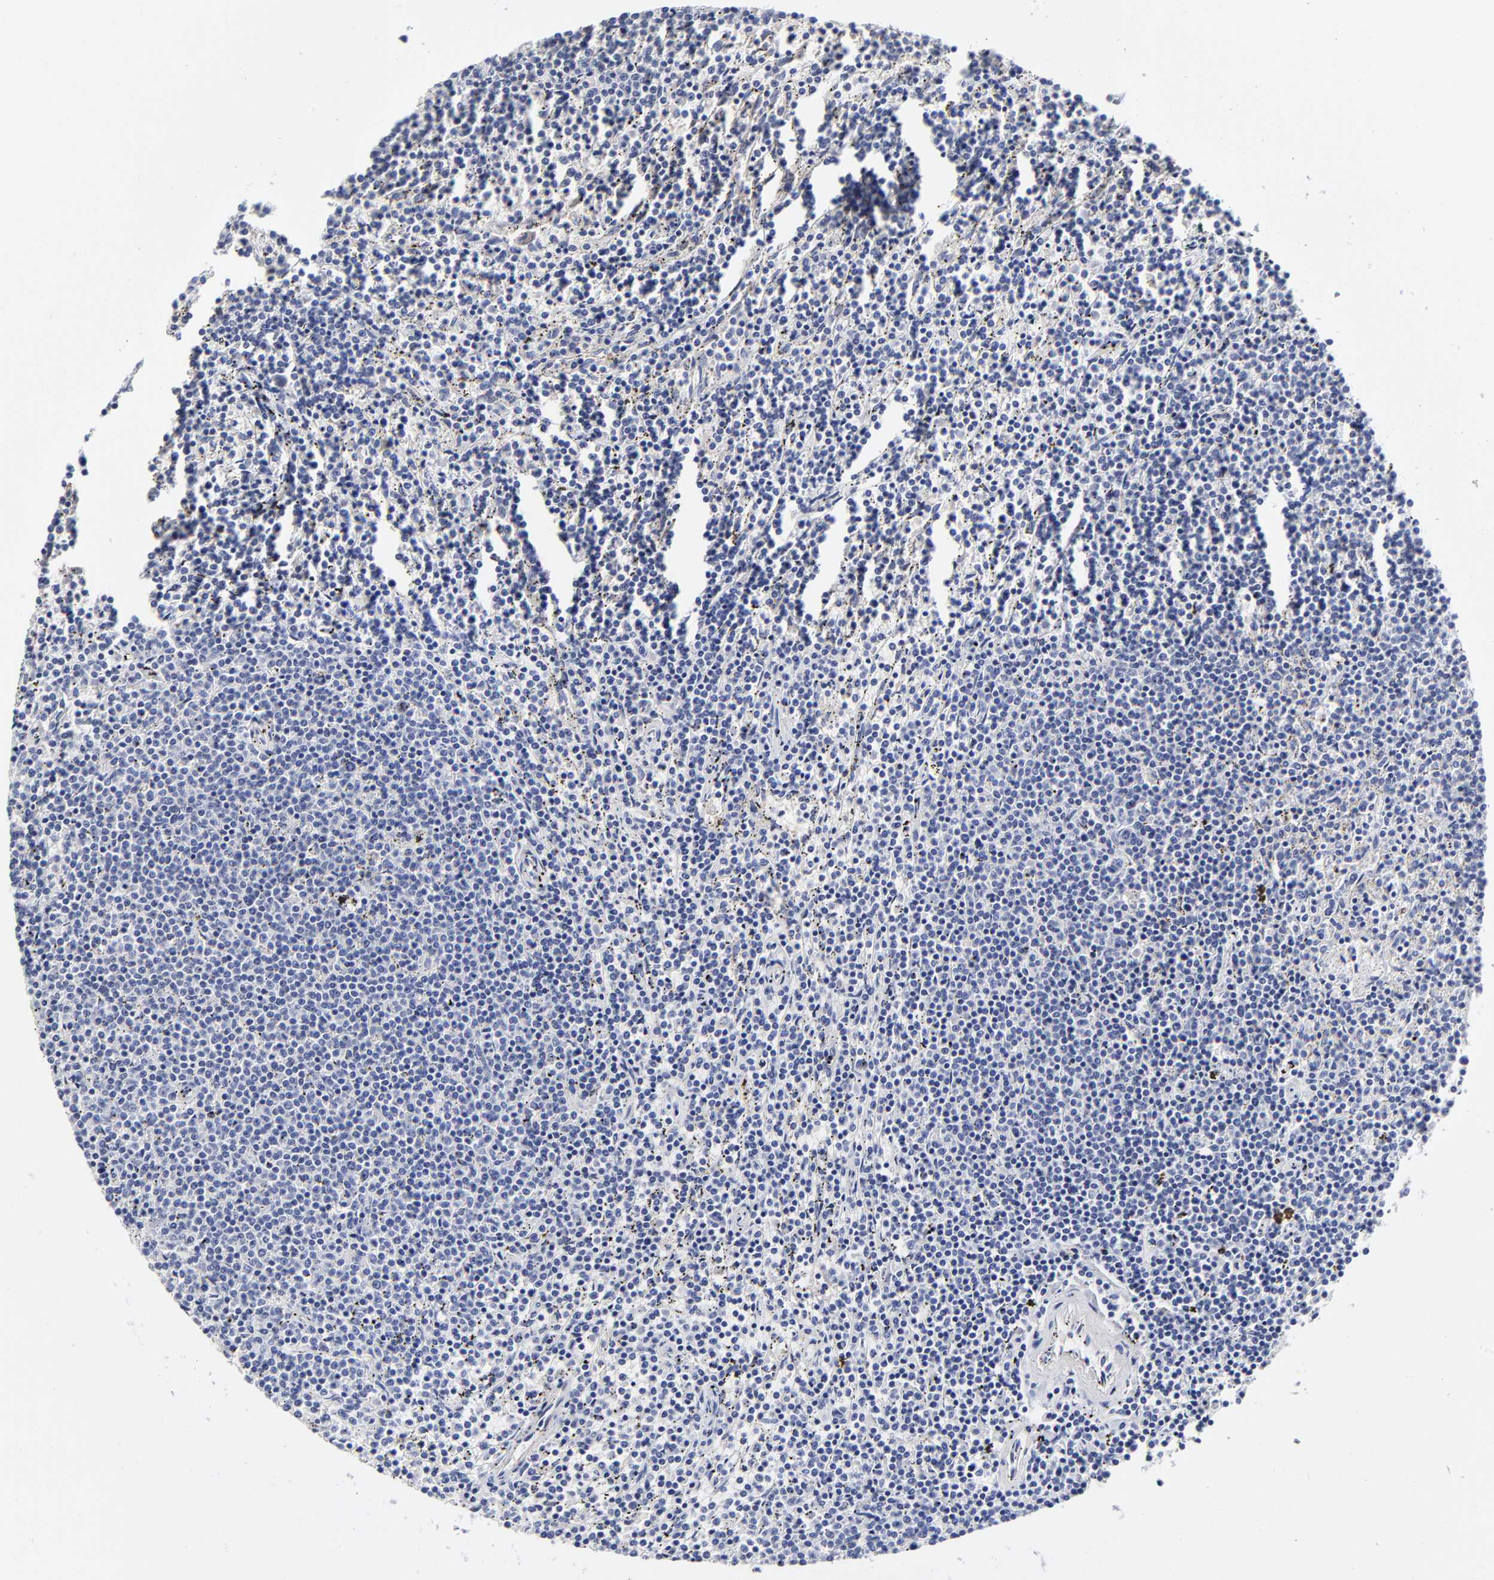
{"staining": {"intensity": "negative", "quantity": "none", "location": "none"}, "tissue": "lymphoma", "cell_type": "Tumor cells", "image_type": "cancer", "snomed": [{"axis": "morphology", "description": "Malignant lymphoma, non-Hodgkin's type, Low grade"}, {"axis": "topography", "description": "Spleen"}], "caption": "High power microscopy photomicrograph of an immunohistochemistry photomicrograph of low-grade malignant lymphoma, non-Hodgkin's type, revealing no significant staining in tumor cells. (Stains: DAB (3,3'-diaminobenzidine) immunohistochemistry with hematoxylin counter stain, Microscopy: brightfield microscopy at high magnification).", "gene": "CXADR", "patient": {"sex": "female", "age": 50}}